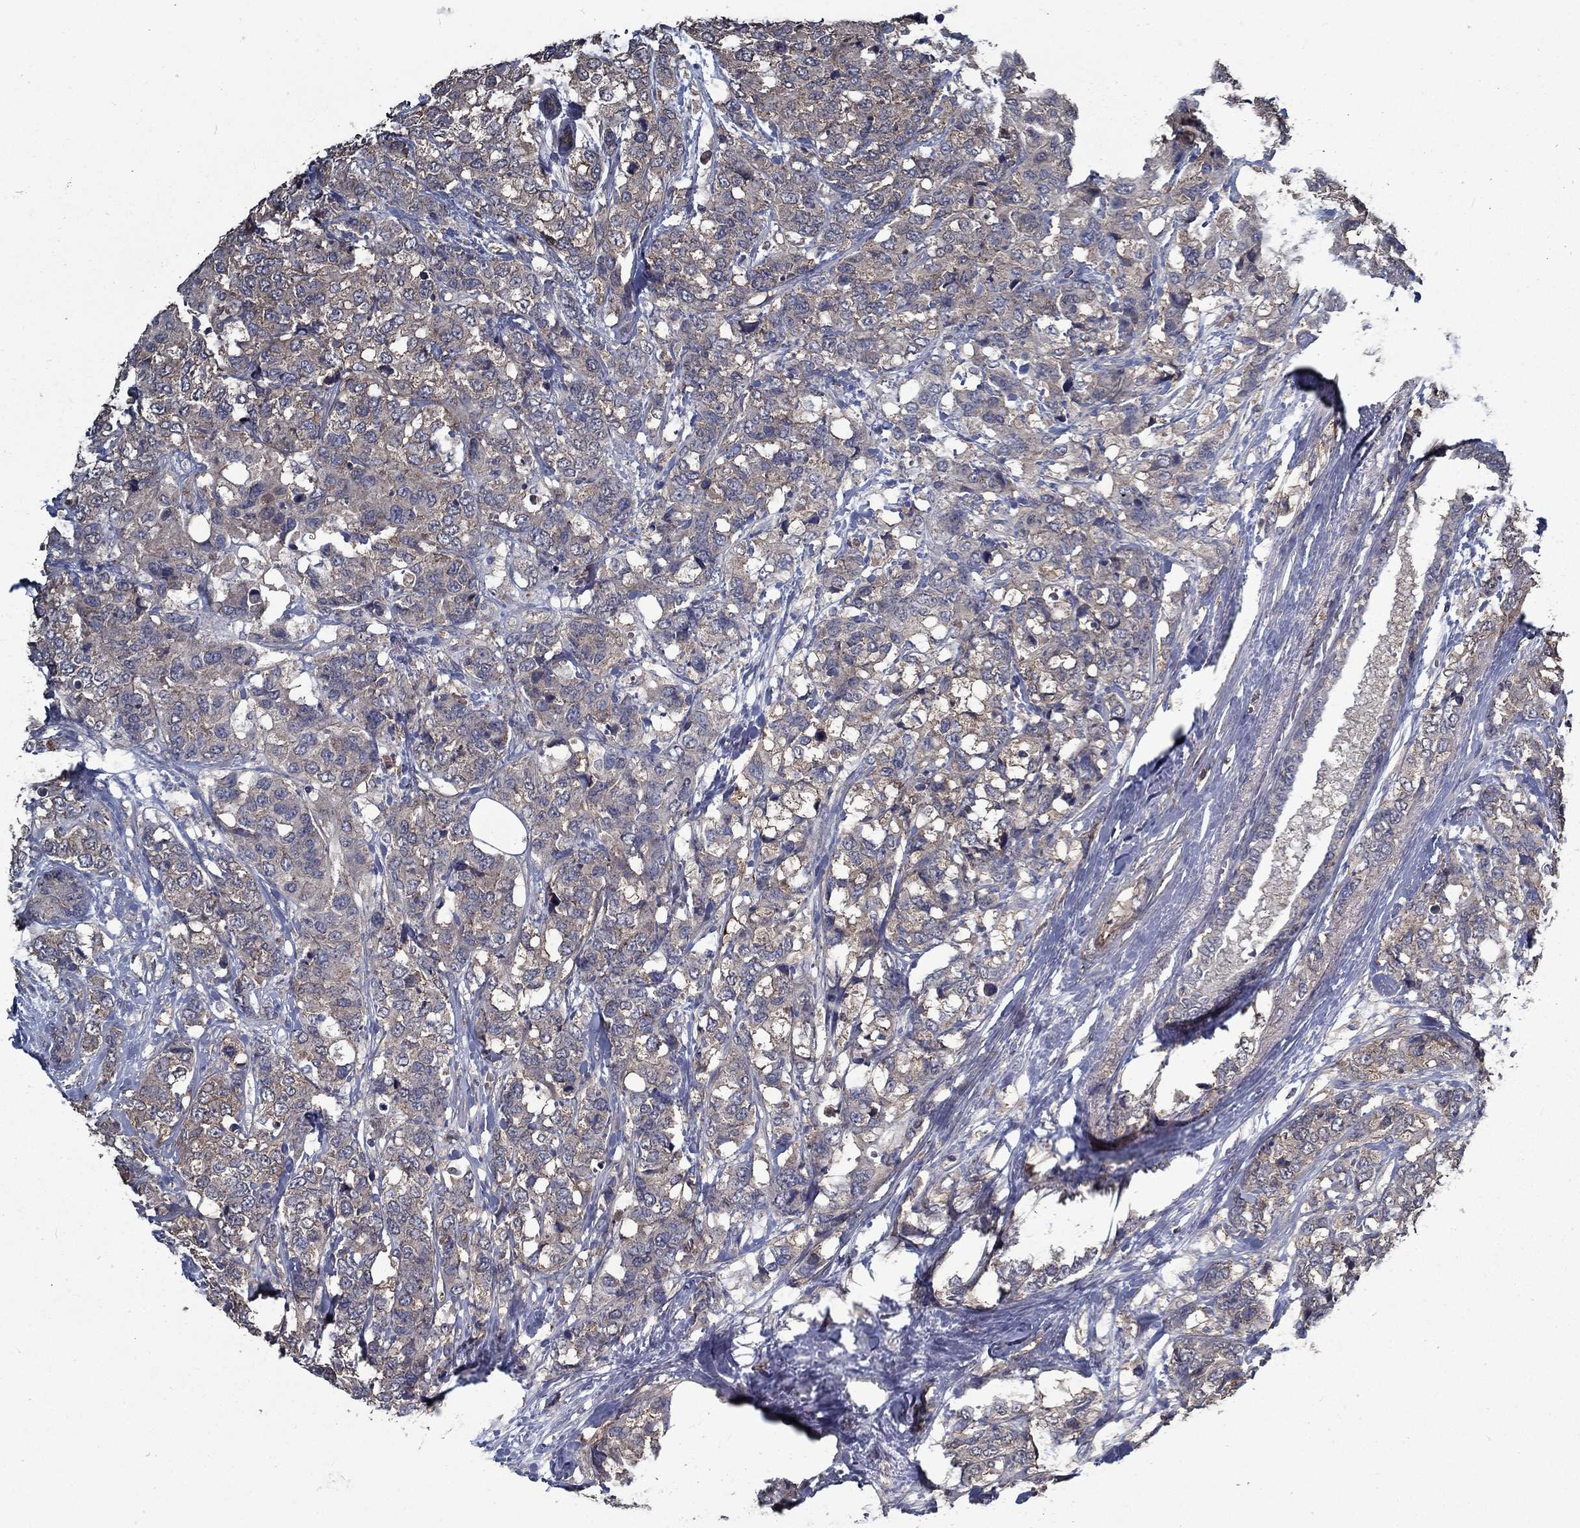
{"staining": {"intensity": "moderate", "quantity": "<25%", "location": "cytoplasmic/membranous"}, "tissue": "breast cancer", "cell_type": "Tumor cells", "image_type": "cancer", "snomed": [{"axis": "morphology", "description": "Lobular carcinoma"}, {"axis": "topography", "description": "Breast"}], "caption": "This is an image of immunohistochemistry staining of breast cancer (lobular carcinoma), which shows moderate positivity in the cytoplasmic/membranous of tumor cells.", "gene": "SLC44A1", "patient": {"sex": "female", "age": 59}}